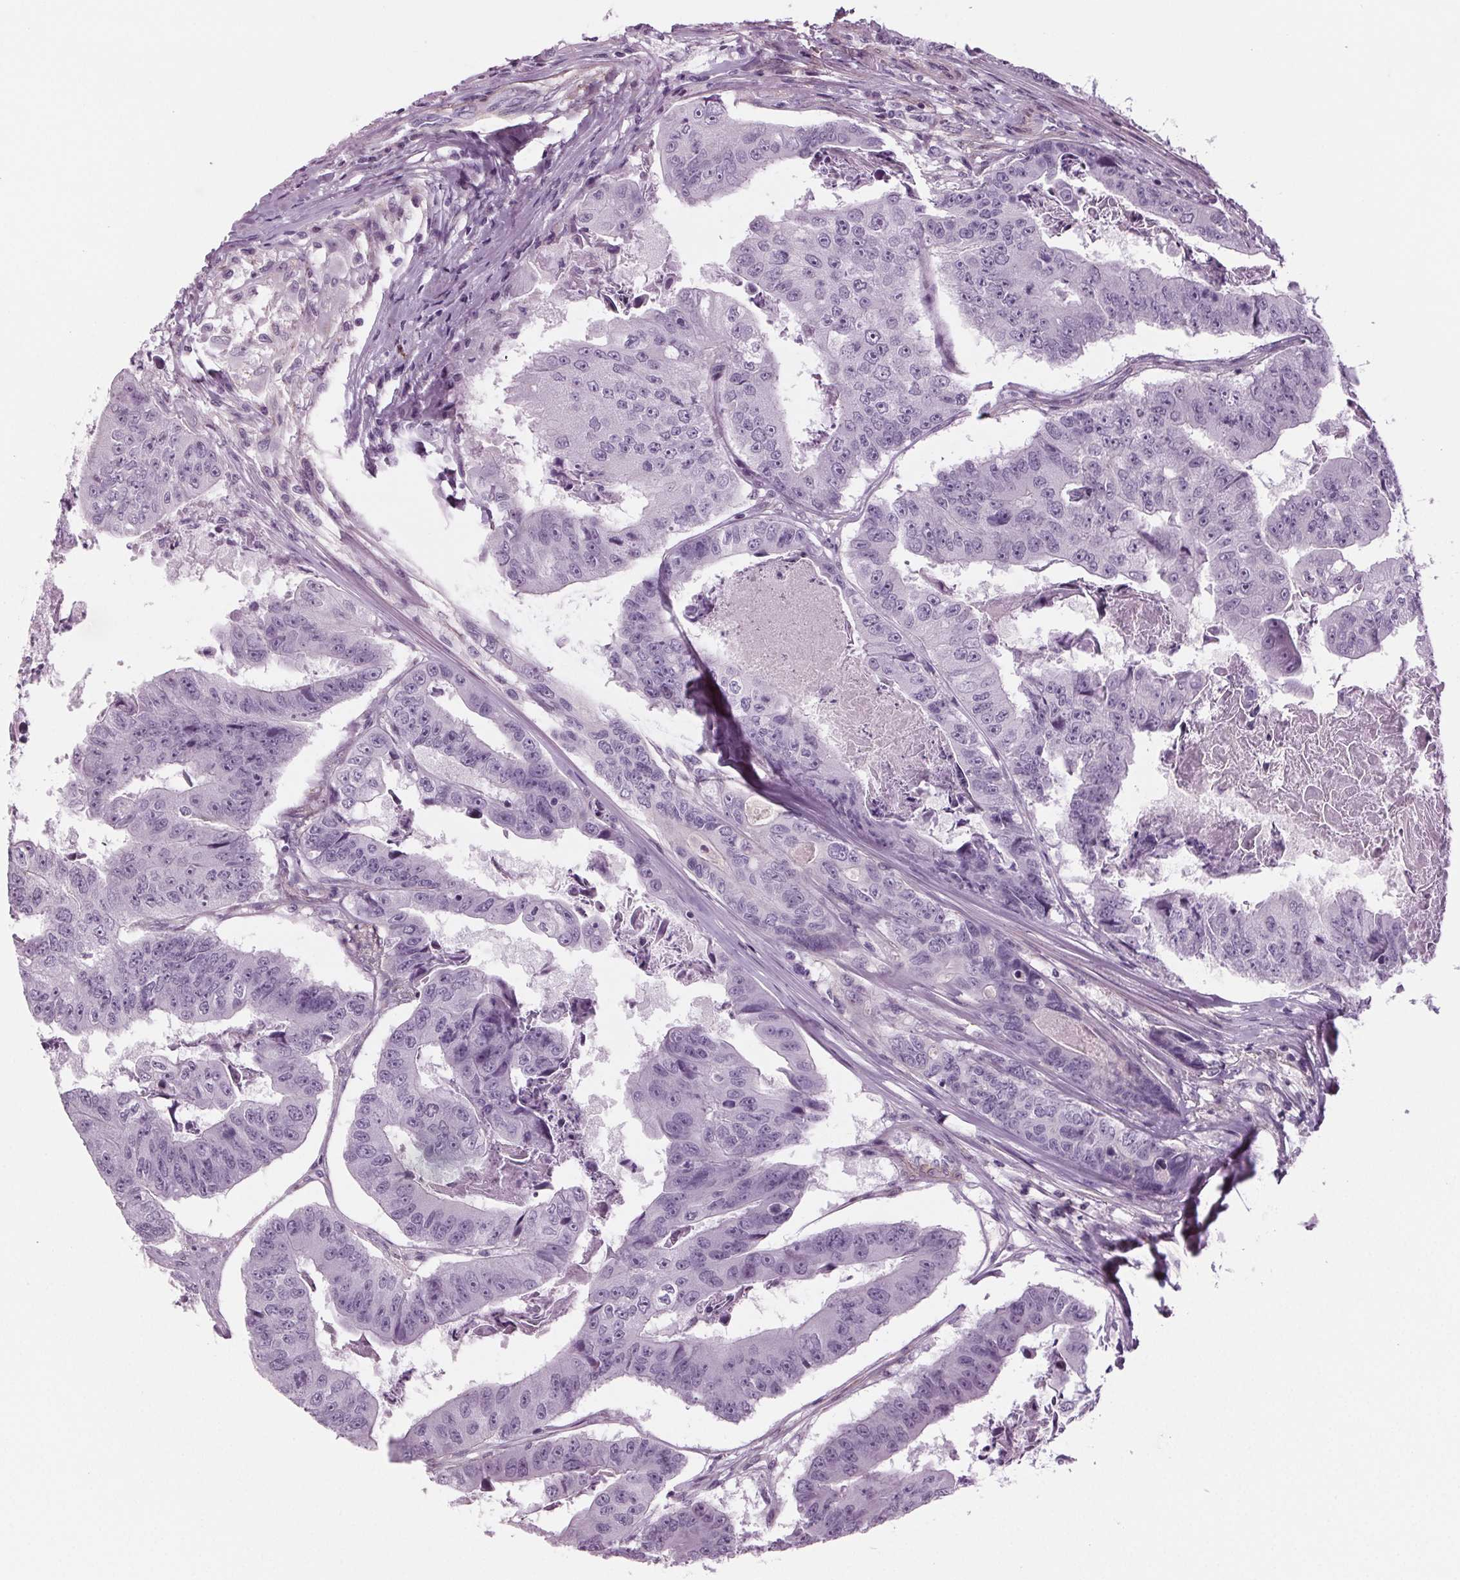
{"staining": {"intensity": "negative", "quantity": "none", "location": "none"}, "tissue": "colorectal cancer", "cell_type": "Tumor cells", "image_type": "cancer", "snomed": [{"axis": "morphology", "description": "Adenocarcinoma, NOS"}, {"axis": "topography", "description": "Colon"}], "caption": "Human adenocarcinoma (colorectal) stained for a protein using immunohistochemistry (IHC) demonstrates no expression in tumor cells.", "gene": "BHLHE22", "patient": {"sex": "female", "age": 67}}